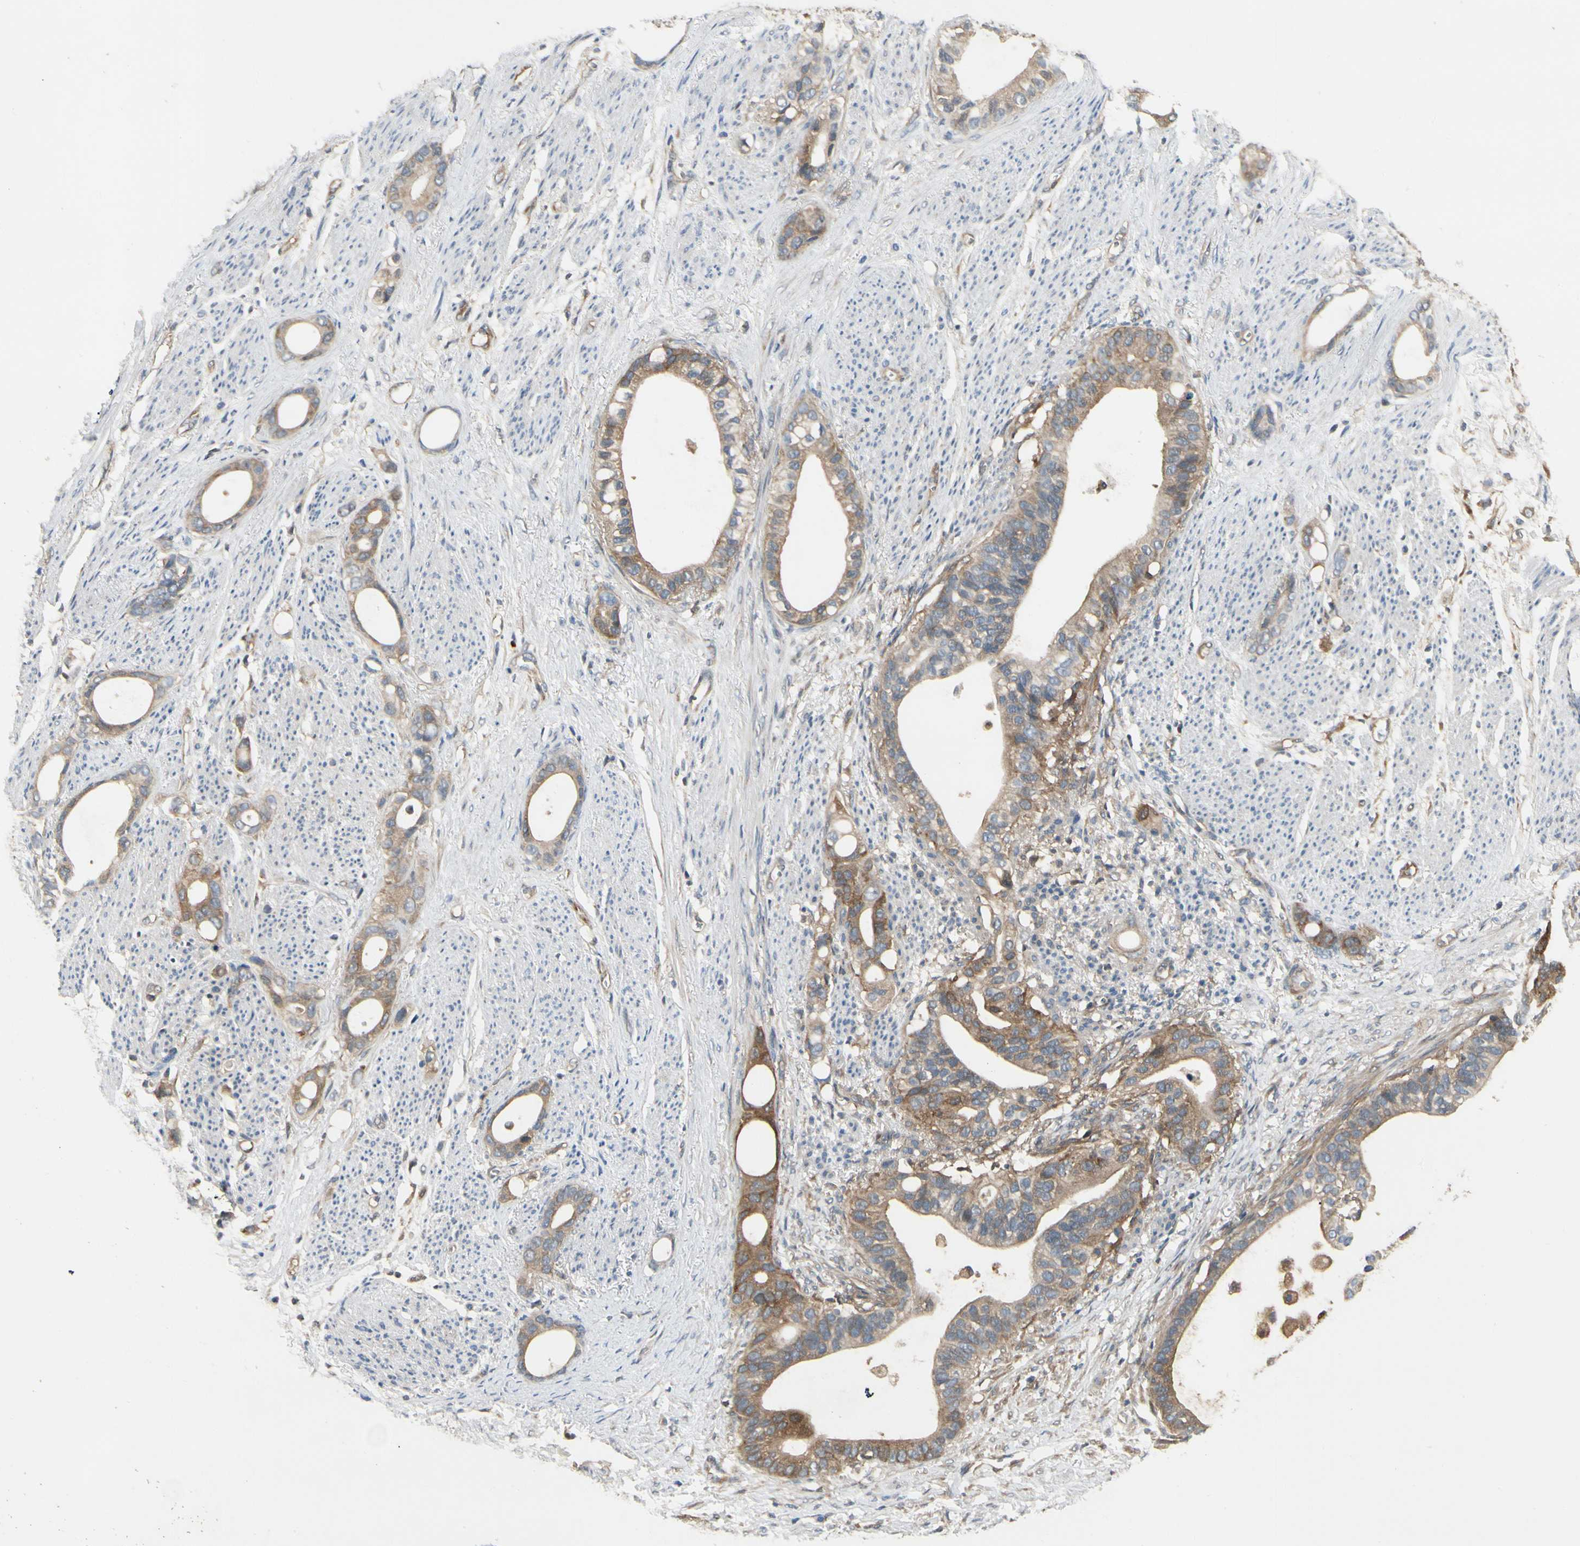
{"staining": {"intensity": "moderate", "quantity": ">75%", "location": "cytoplasmic/membranous"}, "tissue": "stomach cancer", "cell_type": "Tumor cells", "image_type": "cancer", "snomed": [{"axis": "morphology", "description": "Adenocarcinoma, NOS"}, {"axis": "topography", "description": "Stomach"}], "caption": "The photomicrograph displays staining of stomach cancer, revealing moderate cytoplasmic/membranous protein positivity (brown color) within tumor cells.", "gene": "NME1-NME2", "patient": {"sex": "female", "age": 75}}